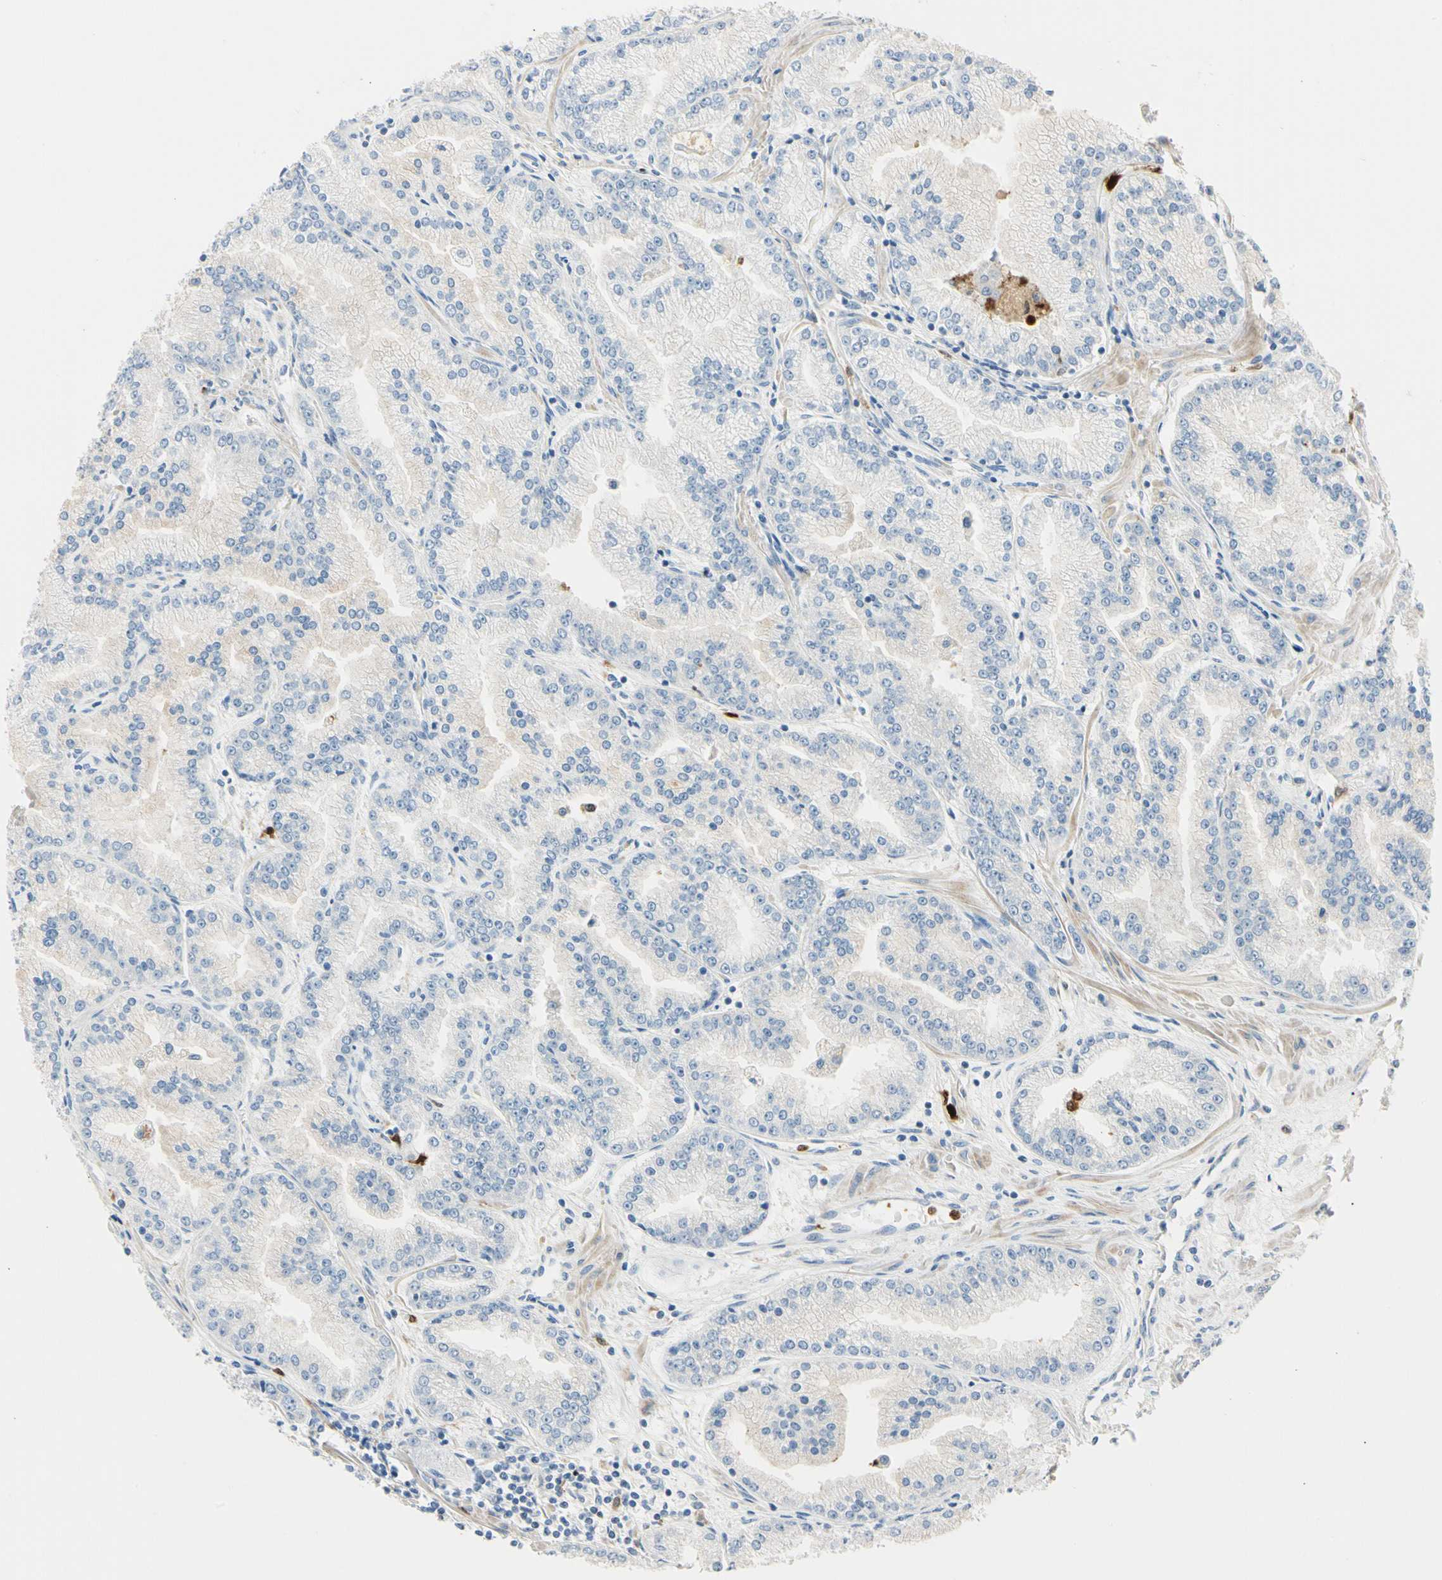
{"staining": {"intensity": "weak", "quantity": "<25%", "location": "cytoplasmic/membranous"}, "tissue": "prostate cancer", "cell_type": "Tumor cells", "image_type": "cancer", "snomed": [{"axis": "morphology", "description": "Adenocarcinoma, High grade"}, {"axis": "topography", "description": "Prostate"}], "caption": "Immunohistochemical staining of human prostate cancer (adenocarcinoma (high-grade)) shows no significant positivity in tumor cells. (Brightfield microscopy of DAB immunohistochemistry (IHC) at high magnification).", "gene": "TRAF5", "patient": {"sex": "male", "age": 61}}